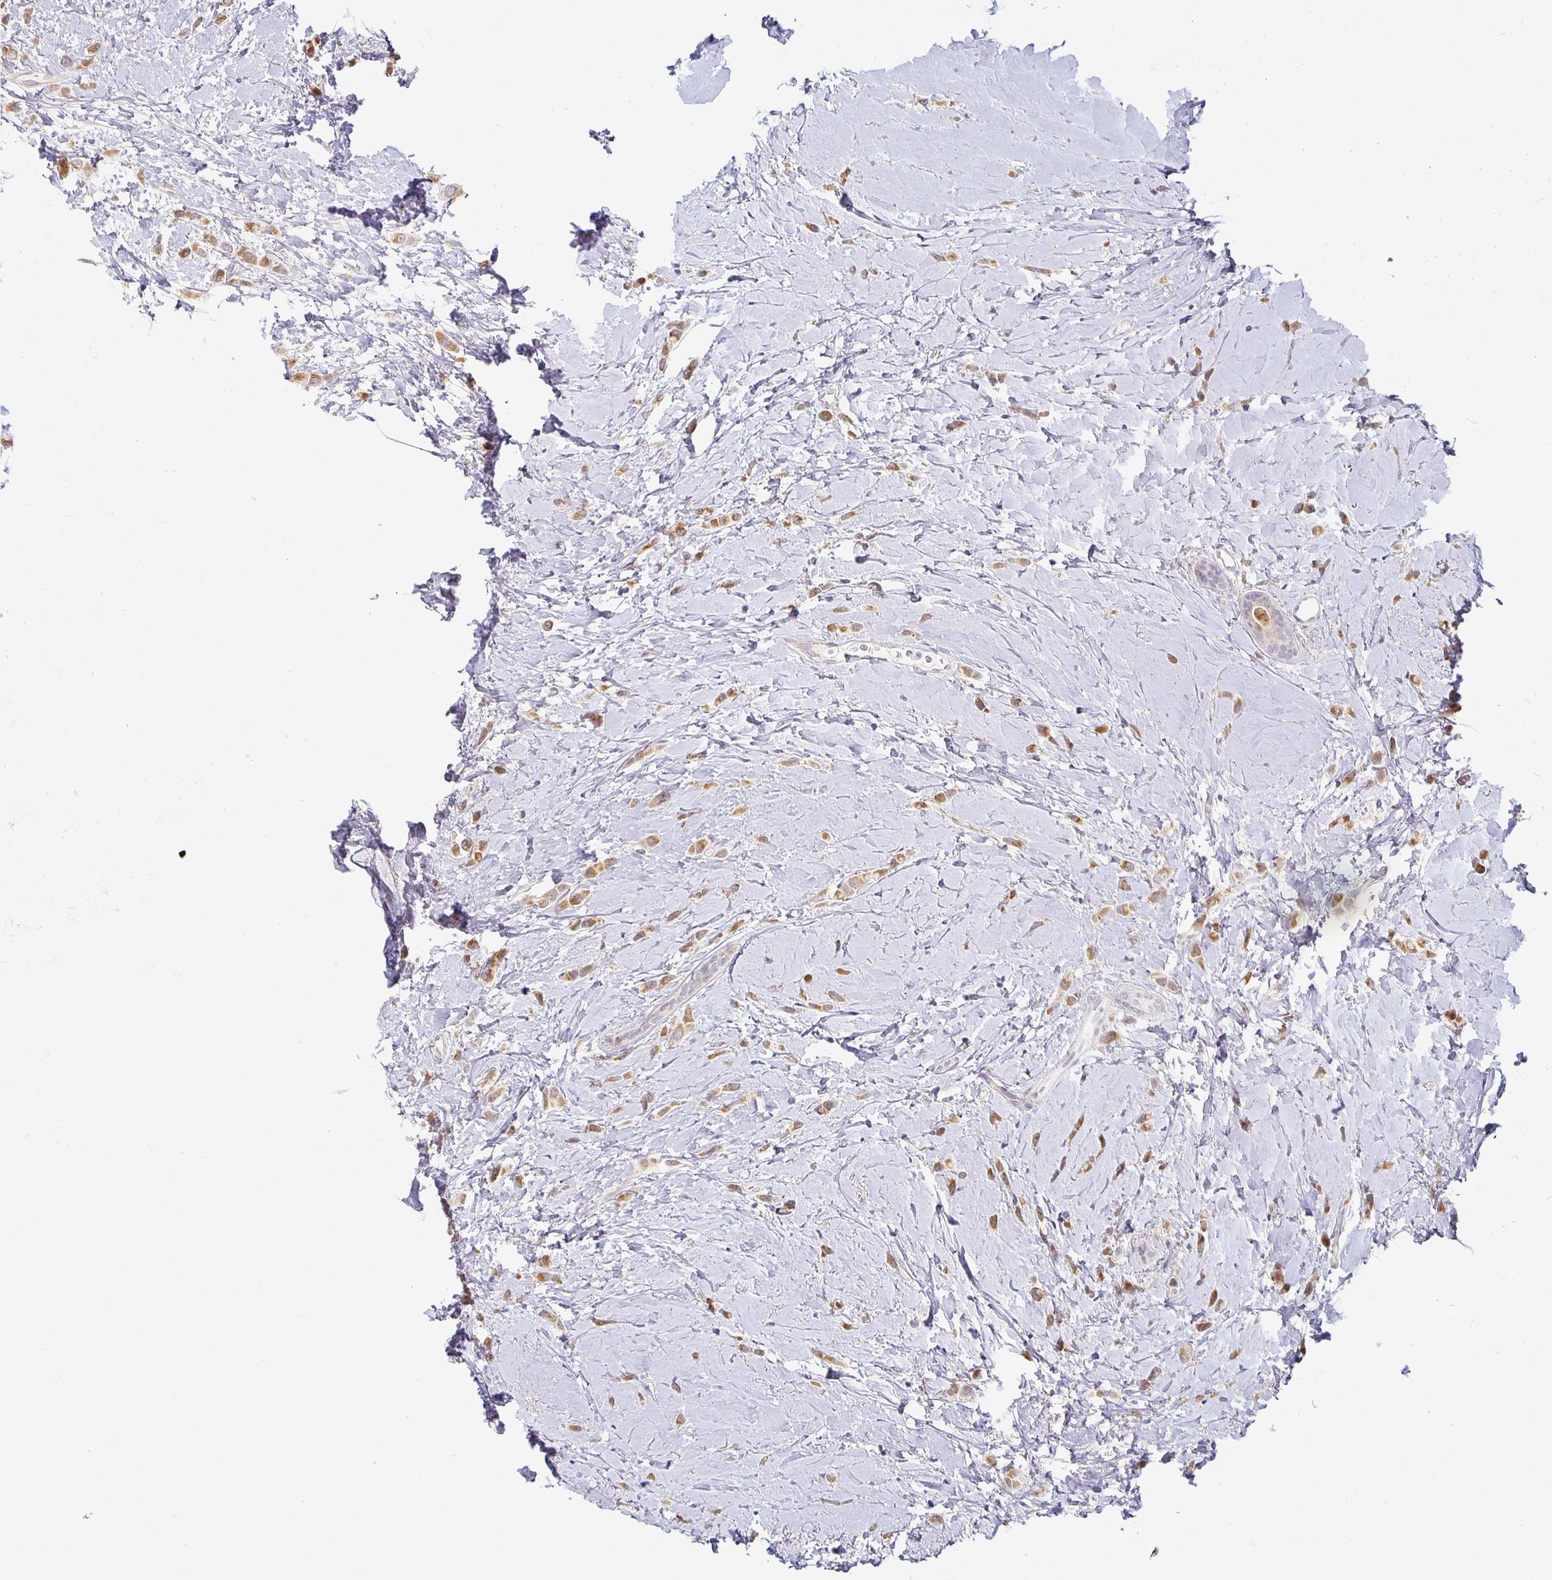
{"staining": {"intensity": "moderate", "quantity": ">75%", "location": "cytoplasmic/membranous"}, "tissue": "breast cancer", "cell_type": "Tumor cells", "image_type": "cancer", "snomed": [{"axis": "morphology", "description": "Lobular carcinoma"}, {"axis": "topography", "description": "Breast"}], "caption": "Immunohistochemistry (IHC) photomicrograph of neoplastic tissue: lobular carcinoma (breast) stained using immunohistochemistry (IHC) shows medium levels of moderate protein expression localized specifically in the cytoplasmic/membranous of tumor cells, appearing as a cytoplasmic/membranous brown color.", "gene": "EHF", "patient": {"sex": "female", "age": 66}}